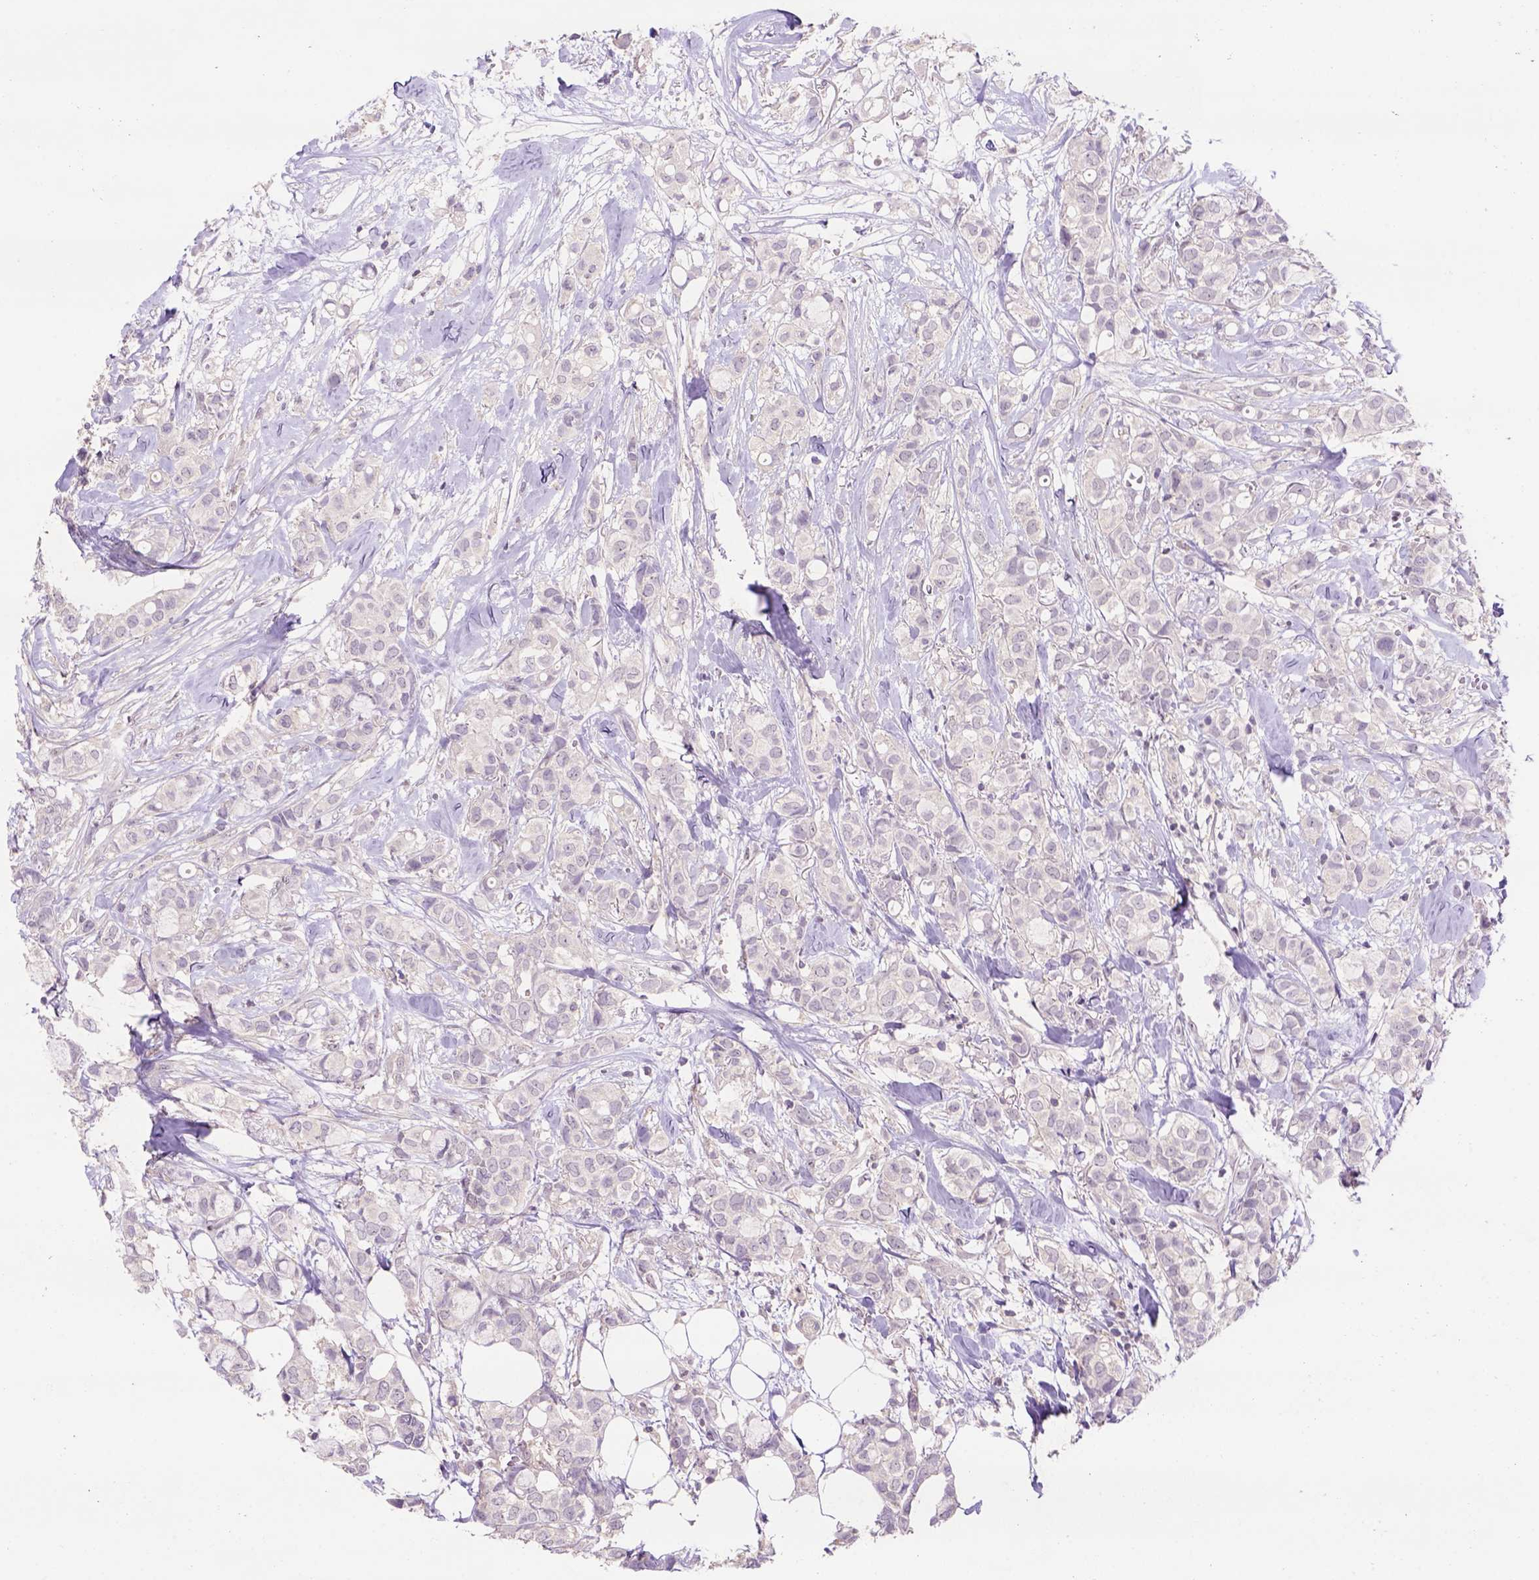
{"staining": {"intensity": "weak", "quantity": "25%-75%", "location": "cytoplasmic/membranous,nuclear"}, "tissue": "breast cancer", "cell_type": "Tumor cells", "image_type": "cancer", "snomed": [{"axis": "morphology", "description": "Duct carcinoma"}, {"axis": "topography", "description": "Breast"}], "caption": "Tumor cells display low levels of weak cytoplasmic/membranous and nuclear positivity in about 25%-75% of cells in human breast cancer (invasive ductal carcinoma). Using DAB (3,3'-diaminobenzidine) (brown) and hematoxylin (blue) stains, captured at high magnification using brightfield microscopy.", "gene": "SCML4", "patient": {"sex": "female", "age": 85}}